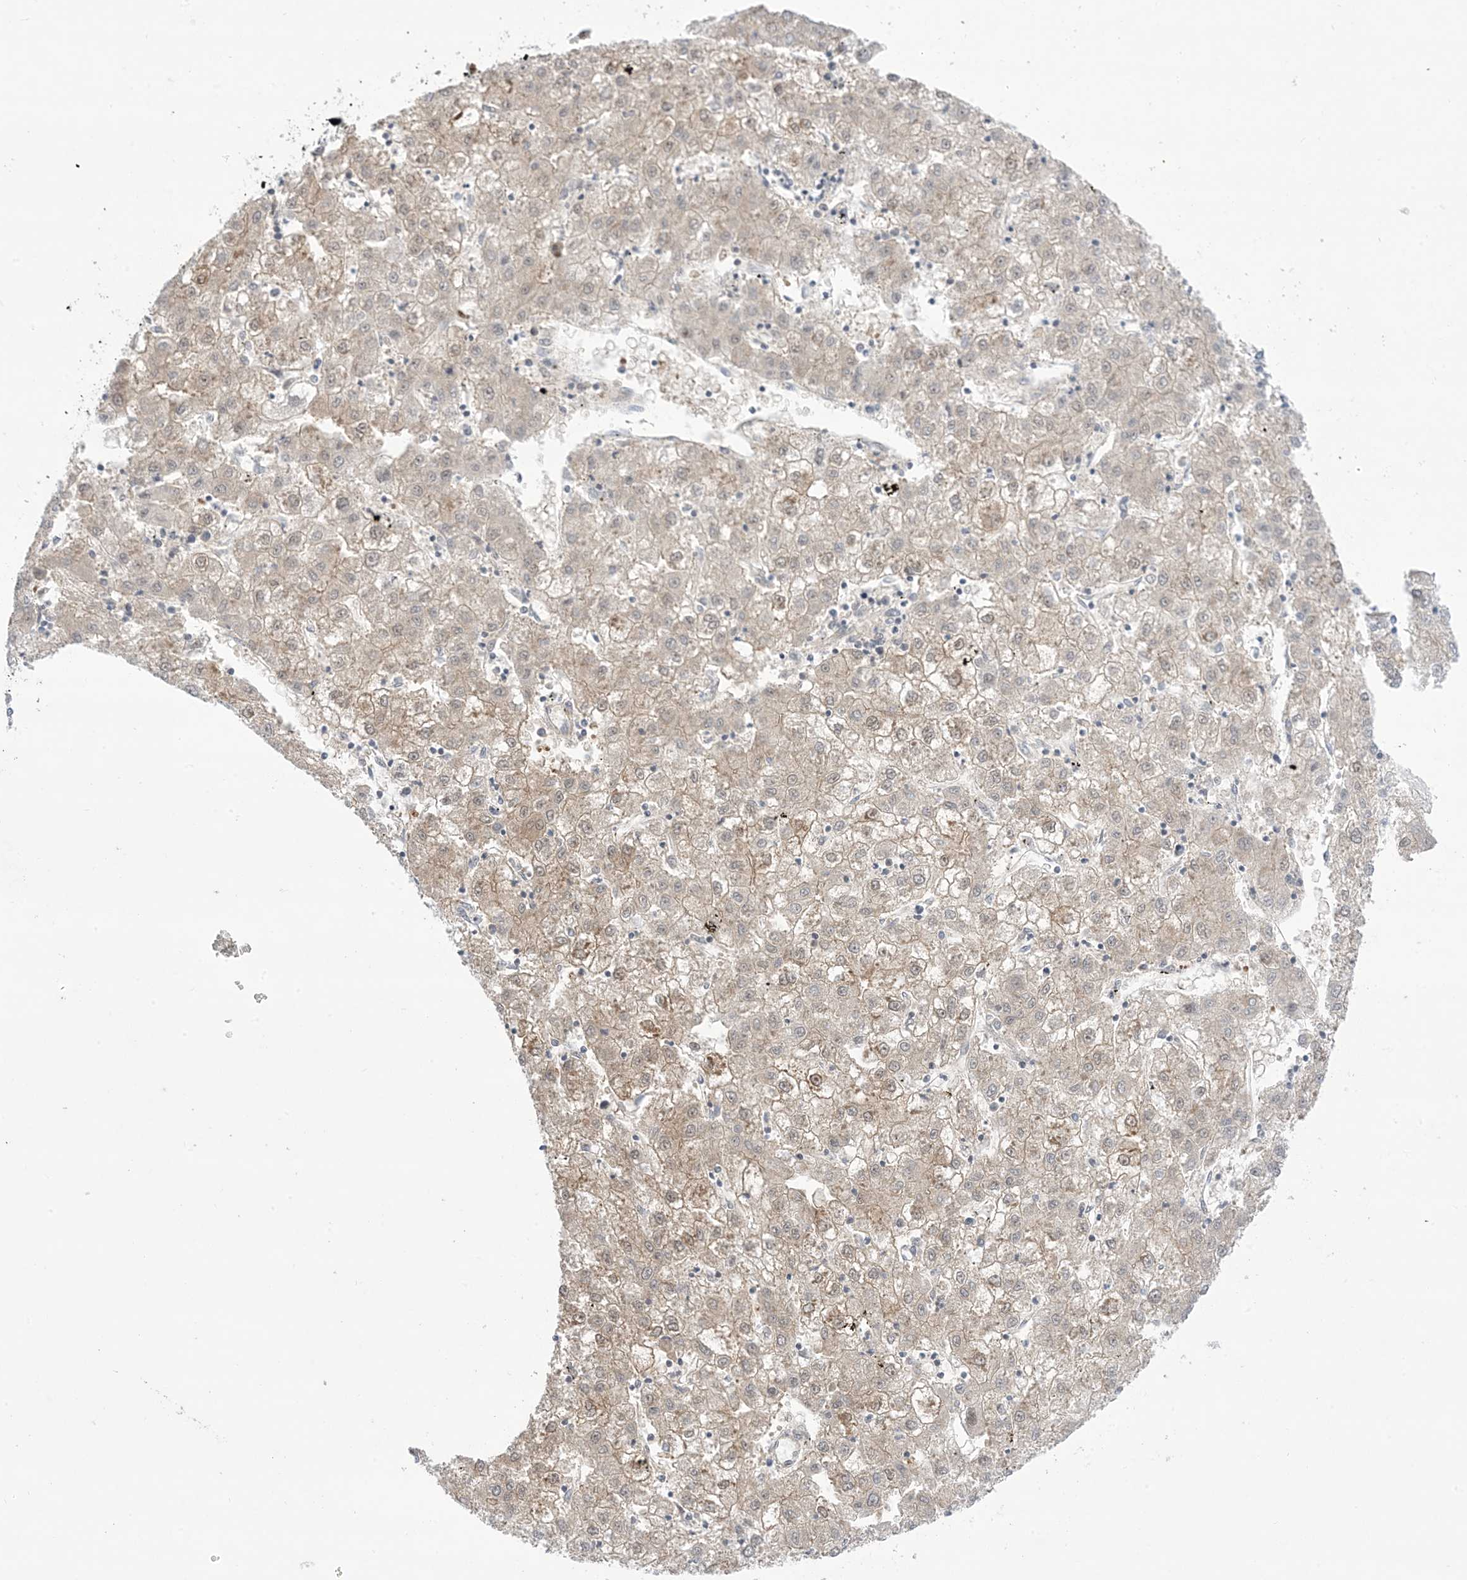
{"staining": {"intensity": "weak", "quantity": "<25%", "location": "cytoplasmic/membranous"}, "tissue": "liver cancer", "cell_type": "Tumor cells", "image_type": "cancer", "snomed": [{"axis": "morphology", "description": "Carcinoma, Hepatocellular, NOS"}, {"axis": "topography", "description": "Liver"}], "caption": "Immunohistochemistry of human liver cancer (hepatocellular carcinoma) demonstrates no expression in tumor cells.", "gene": "TFPT", "patient": {"sex": "male", "age": 72}}